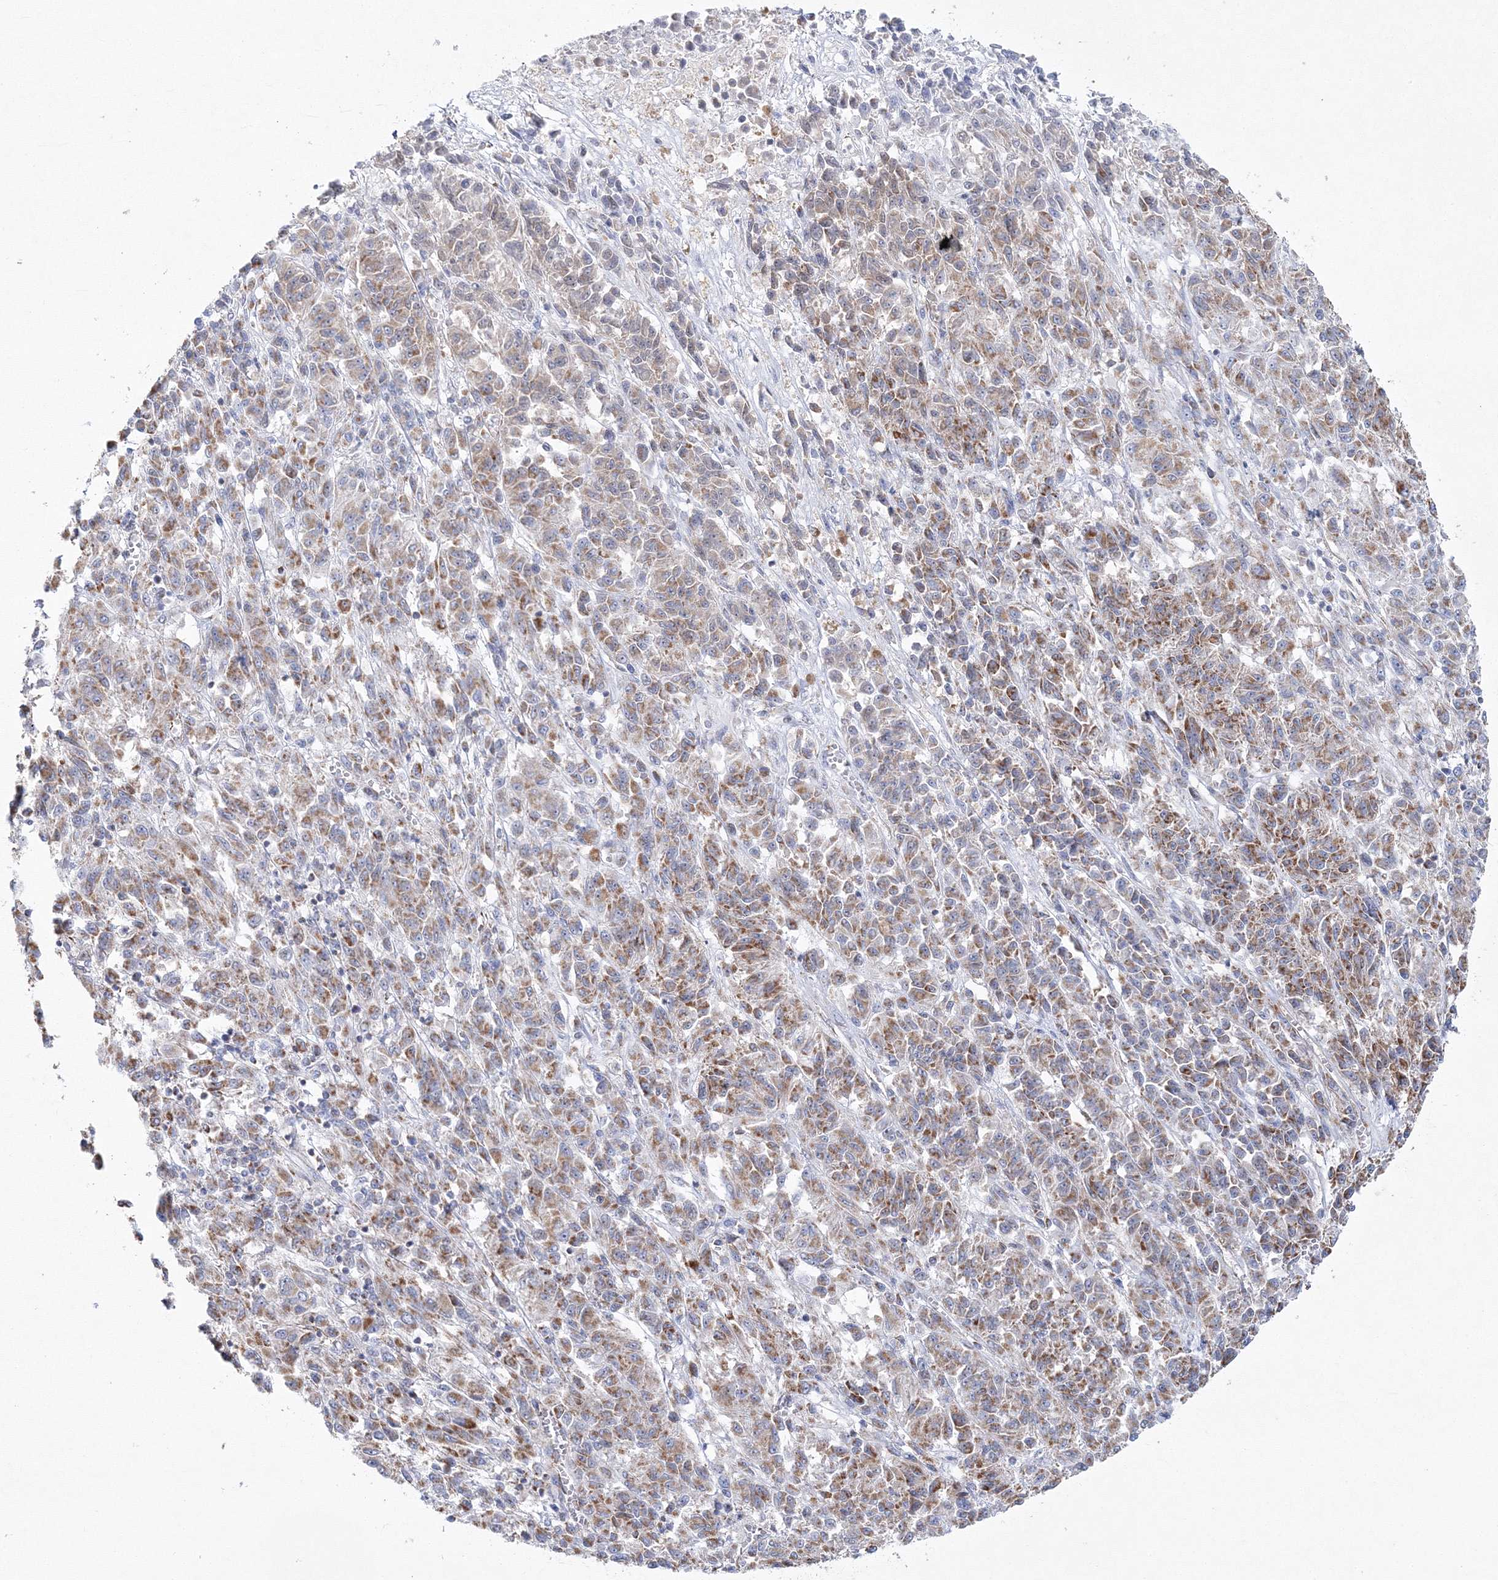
{"staining": {"intensity": "moderate", "quantity": ">75%", "location": "cytoplasmic/membranous"}, "tissue": "melanoma", "cell_type": "Tumor cells", "image_type": "cancer", "snomed": [{"axis": "morphology", "description": "Malignant melanoma, Metastatic site"}, {"axis": "topography", "description": "Lung"}], "caption": "Immunohistochemistry (IHC) staining of melanoma, which reveals medium levels of moderate cytoplasmic/membranous staining in about >75% of tumor cells indicating moderate cytoplasmic/membranous protein positivity. The staining was performed using DAB (3,3'-diaminobenzidine) (brown) for protein detection and nuclei were counterstained in hematoxylin (blue).", "gene": "HIBCH", "patient": {"sex": "male", "age": 64}}